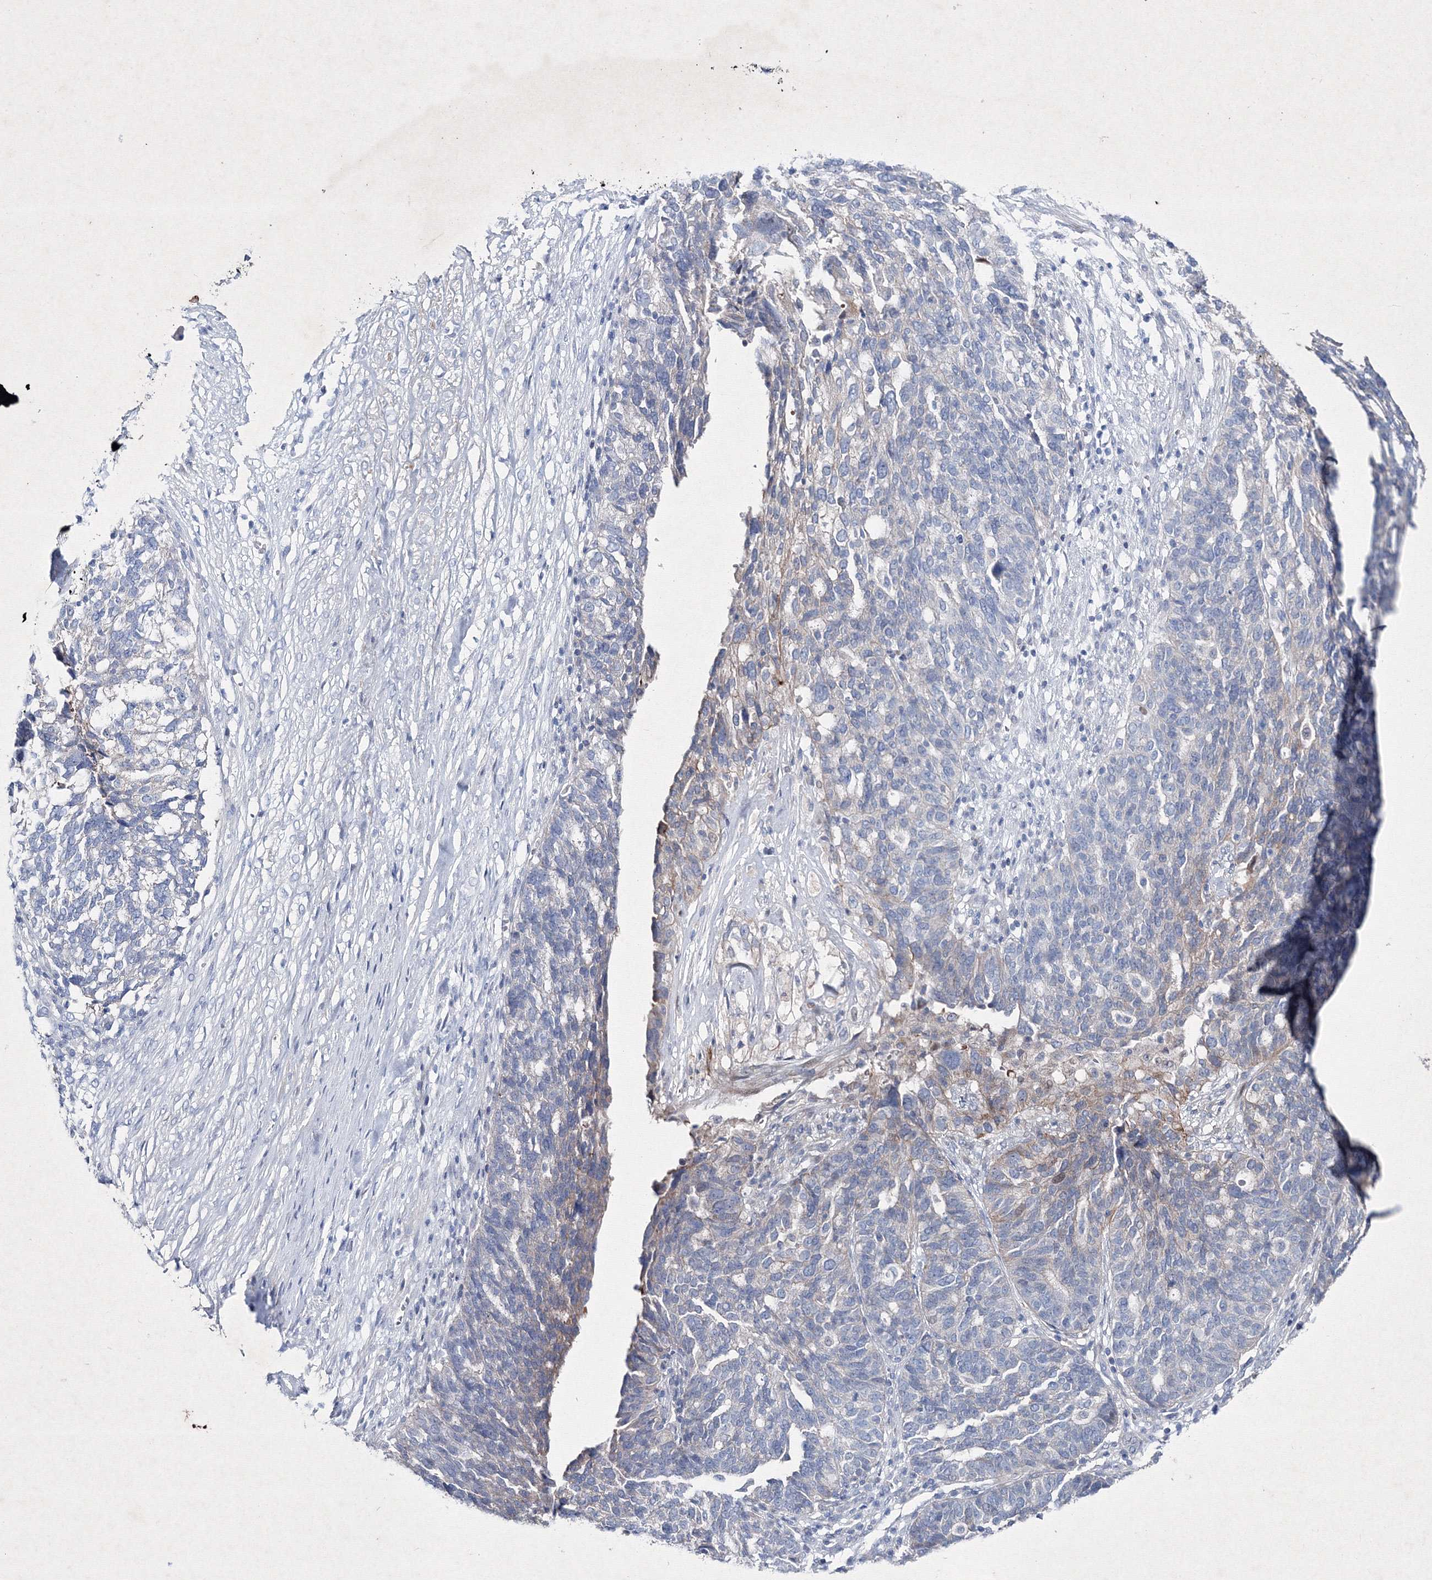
{"staining": {"intensity": "weak", "quantity": "<25%", "location": "cytoplasmic/membranous"}, "tissue": "ovarian cancer", "cell_type": "Tumor cells", "image_type": "cancer", "snomed": [{"axis": "morphology", "description": "Cystadenocarcinoma, serous, NOS"}, {"axis": "topography", "description": "Ovary"}], "caption": "The IHC micrograph has no significant expression in tumor cells of ovarian cancer (serous cystadenocarcinoma) tissue.", "gene": "SMIM29", "patient": {"sex": "female", "age": 59}}